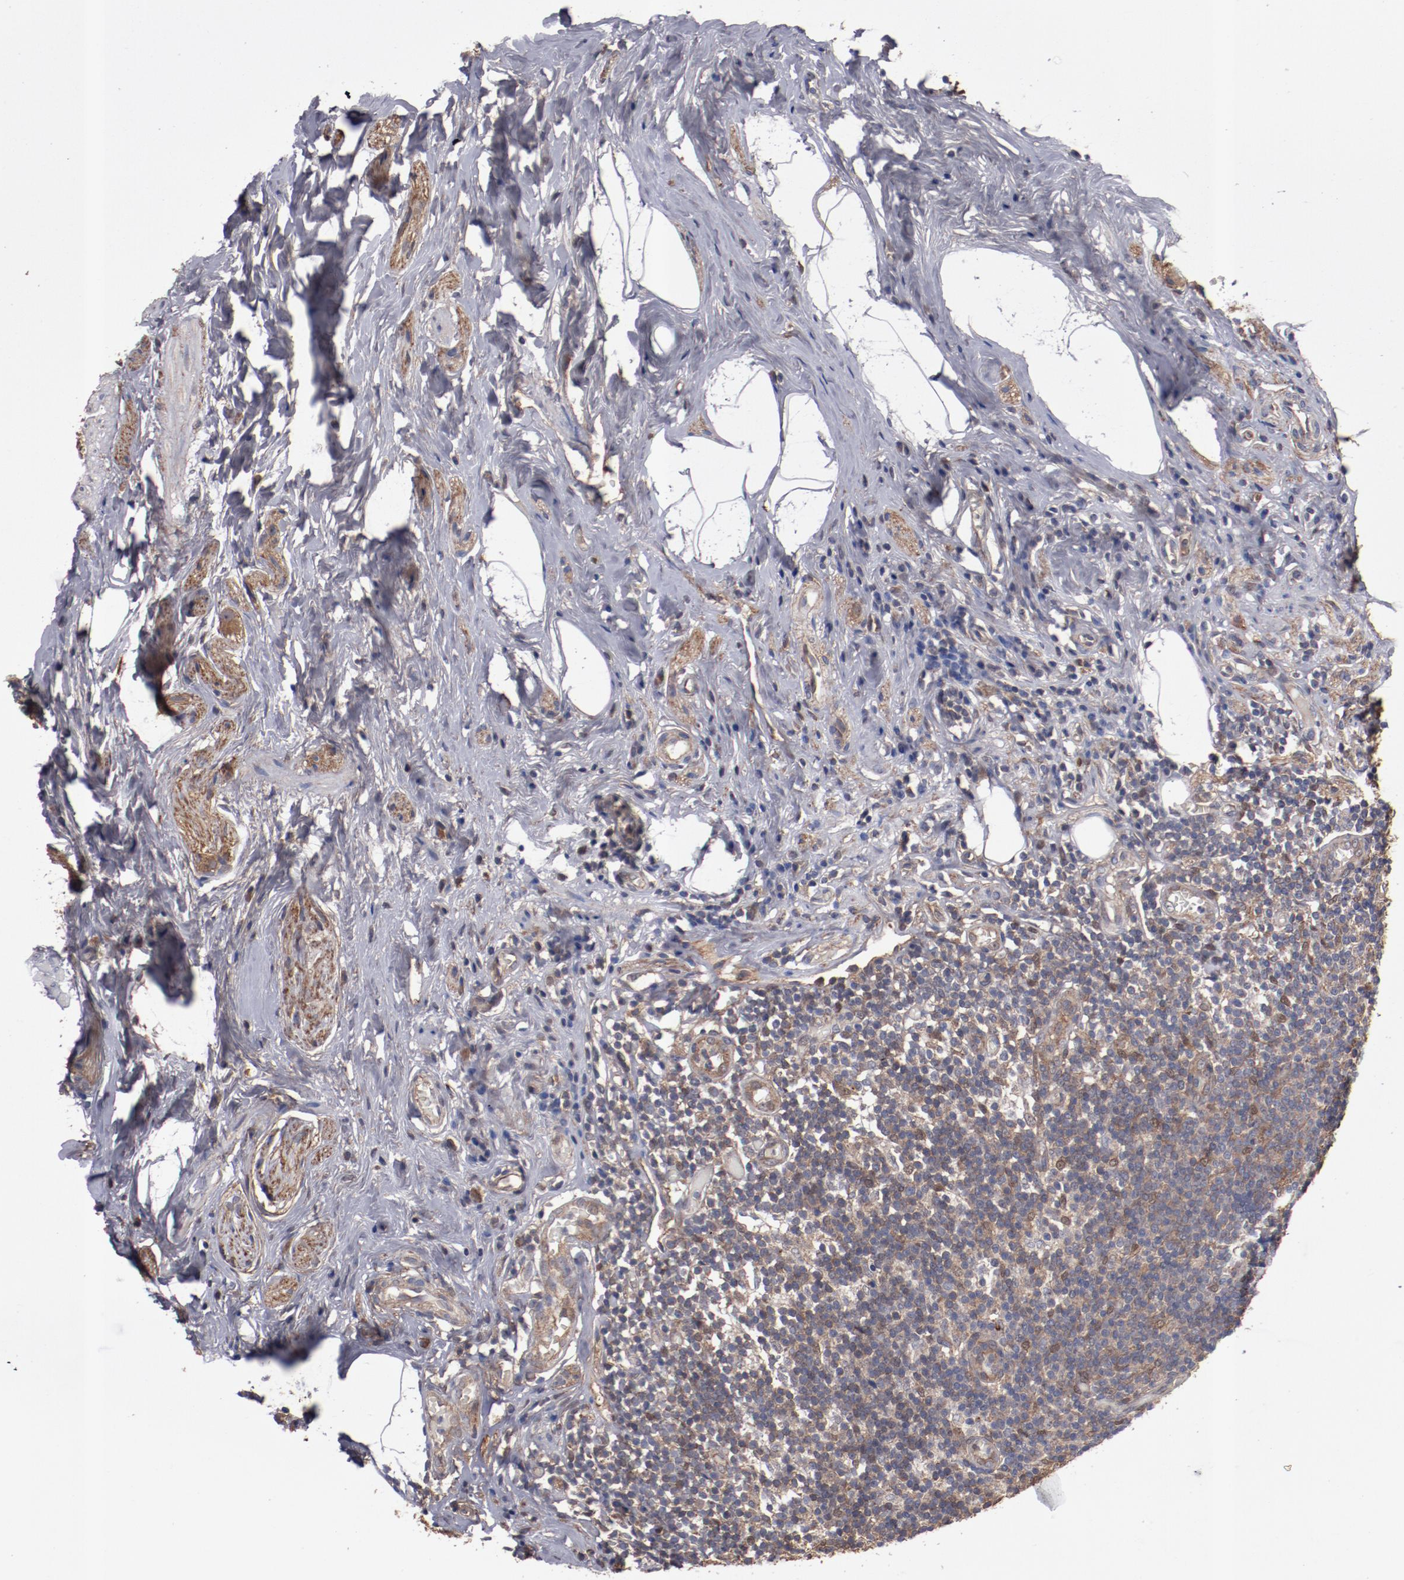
{"staining": {"intensity": "moderate", "quantity": ">75%", "location": "cytoplasmic/membranous"}, "tissue": "appendix", "cell_type": "Glandular cells", "image_type": "normal", "snomed": [{"axis": "morphology", "description": "Normal tissue, NOS"}, {"axis": "topography", "description": "Appendix"}], "caption": "Immunohistochemical staining of benign appendix displays moderate cytoplasmic/membranous protein staining in approximately >75% of glandular cells.", "gene": "DNAAF2", "patient": {"sex": "male", "age": 38}}